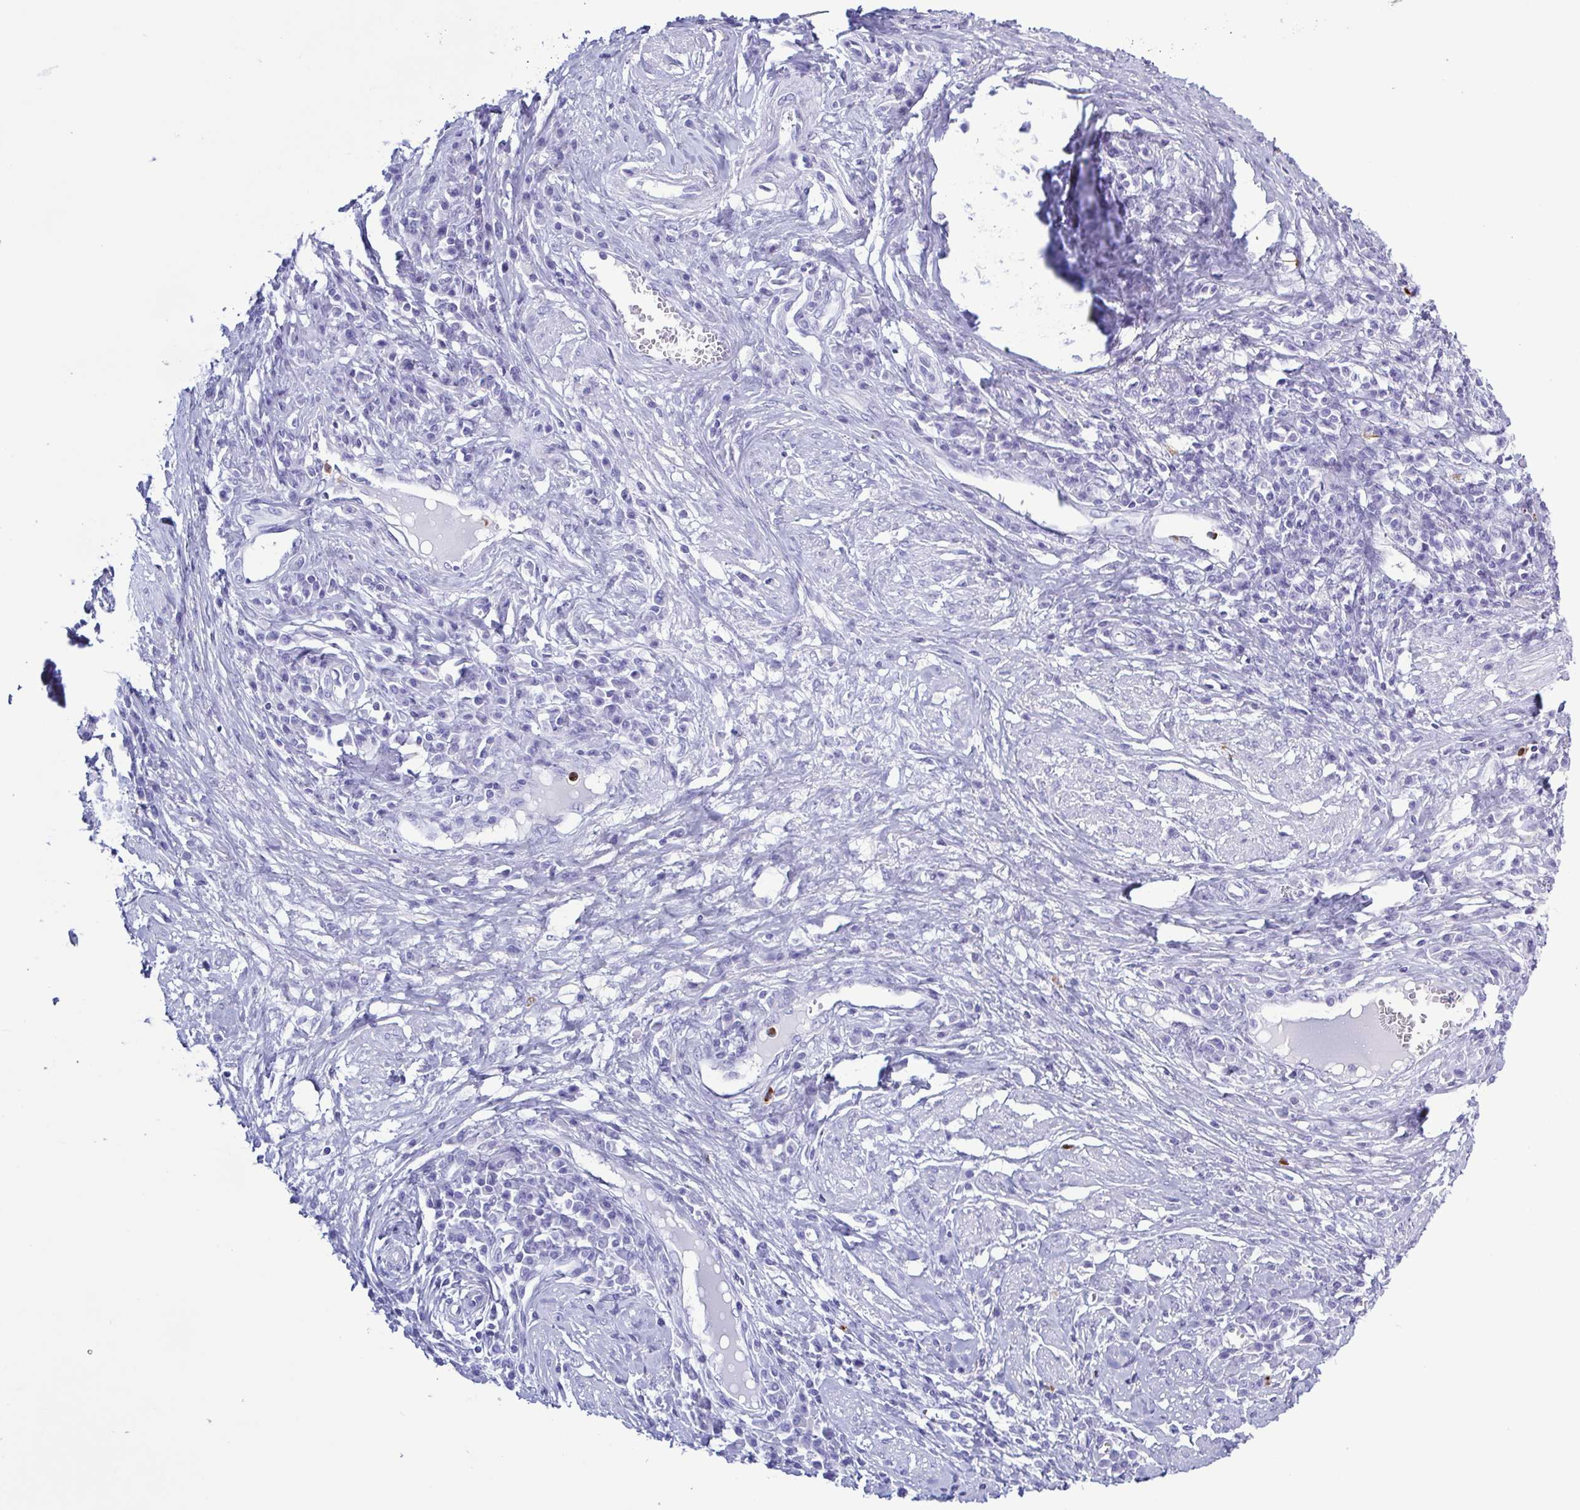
{"staining": {"intensity": "negative", "quantity": "none", "location": "none"}, "tissue": "cervical cancer", "cell_type": "Tumor cells", "image_type": "cancer", "snomed": [{"axis": "morphology", "description": "Squamous cell carcinoma, NOS"}, {"axis": "topography", "description": "Cervix"}], "caption": "High magnification brightfield microscopy of squamous cell carcinoma (cervical) stained with DAB (3,3'-diaminobenzidine) (brown) and counterstained with hematoxylin (blue): tumor cells show no significant expression.", "gene": "LTF", "patient": {"sex": "female", "age": 46}}